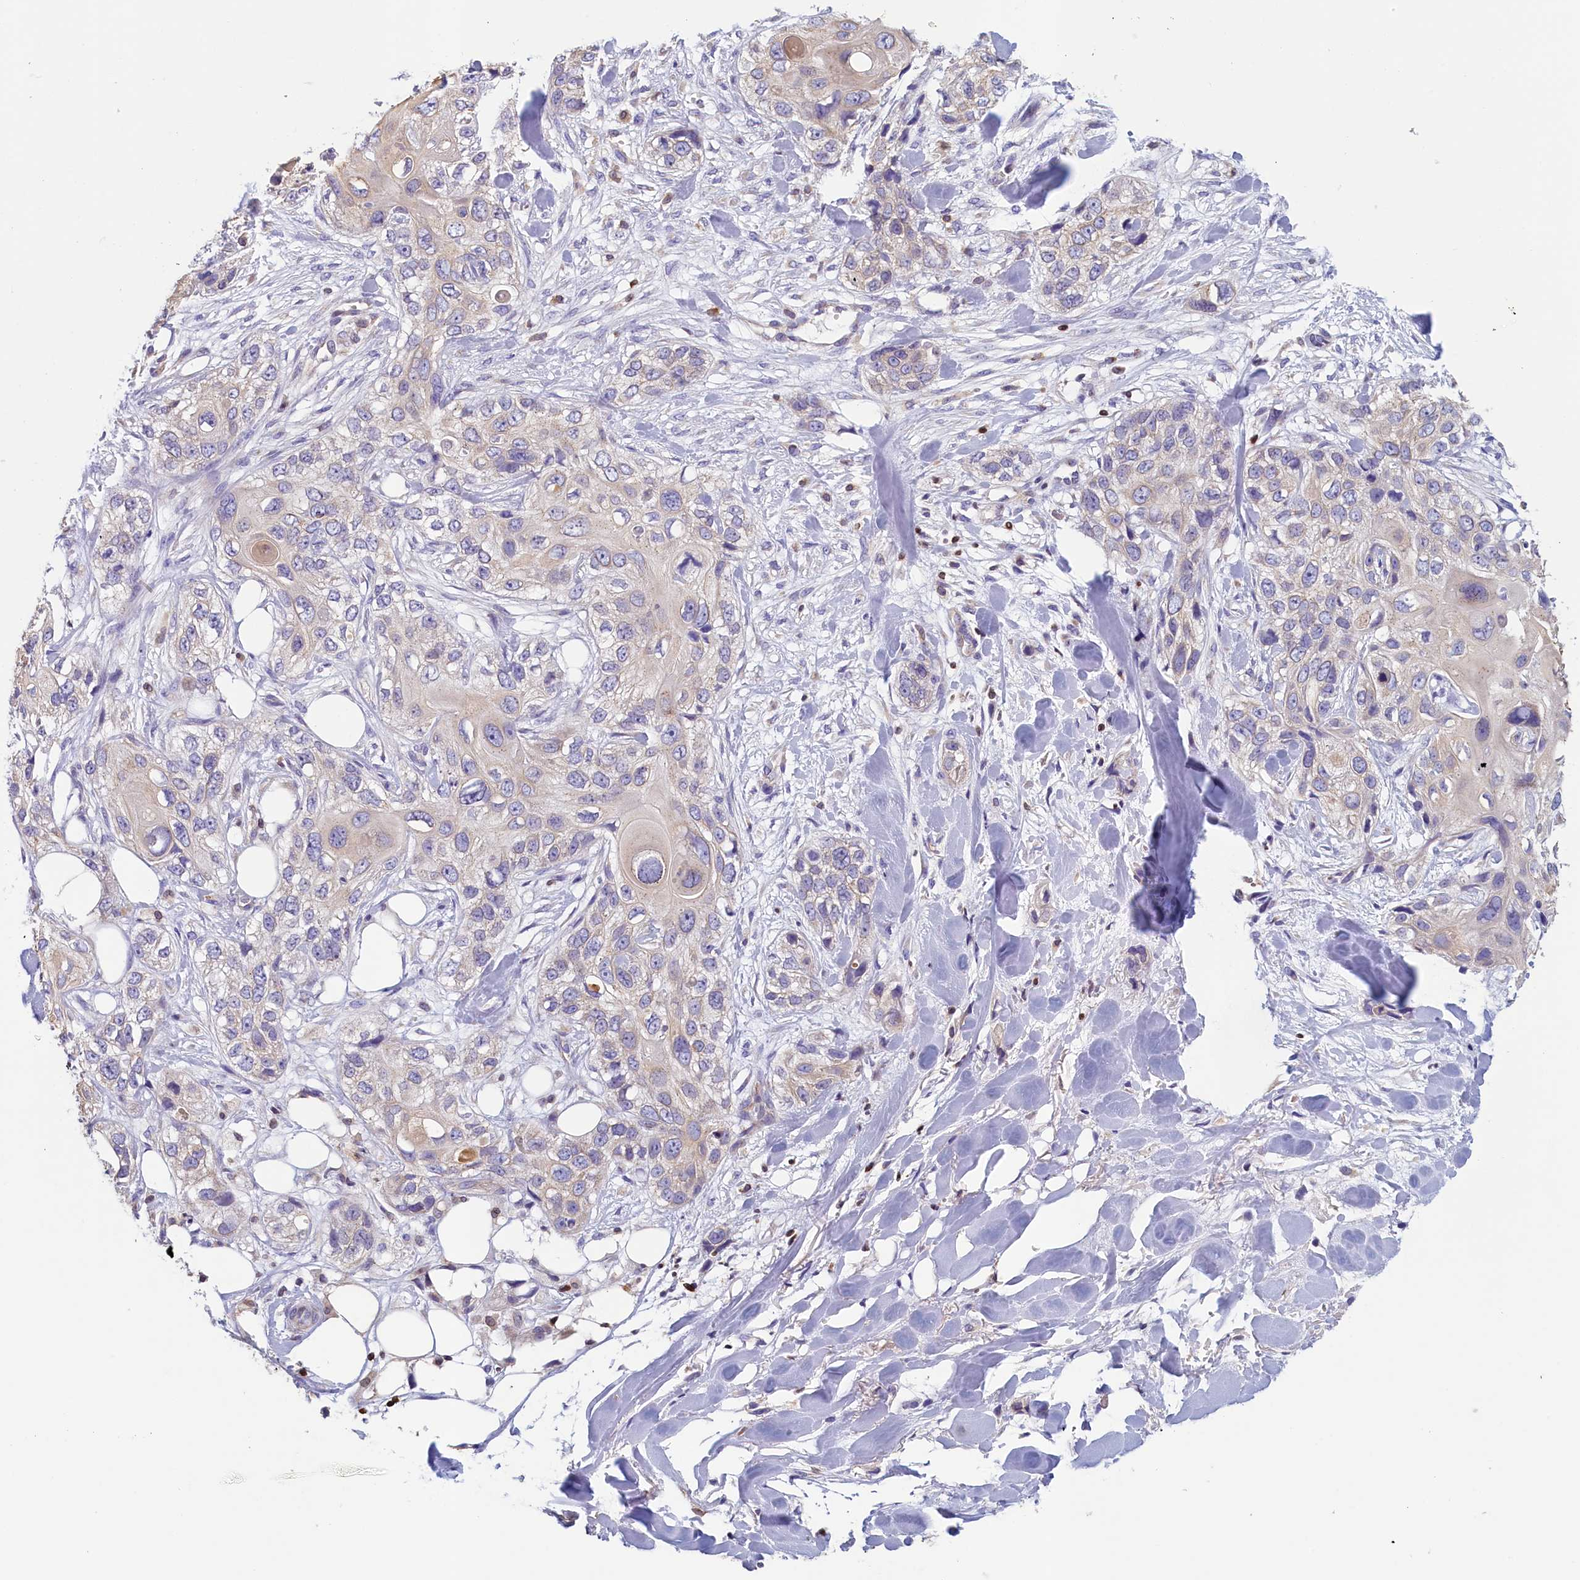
{"staining": {"intensity": "negative", "quantity": "none", "location": "none"}, "tissue": "skin cancer", "cell_type": "Tumor cells", "image_type": "cancer", "snomed": [{"axis": "morphology", "description": "Normal tissue, NOS"}, {"axis": "morphology", "description": "Squamous cell carcinoma, NOS"}, {"axis": "topography", "description": "Skin"}], "caption": "Immunohistochemical staining of human skin squamous cell carcinoma shows no significant staining in tumor cells.", "gene": "TRAF3IP3", "patient": {"sex": "male", "age": 72}}